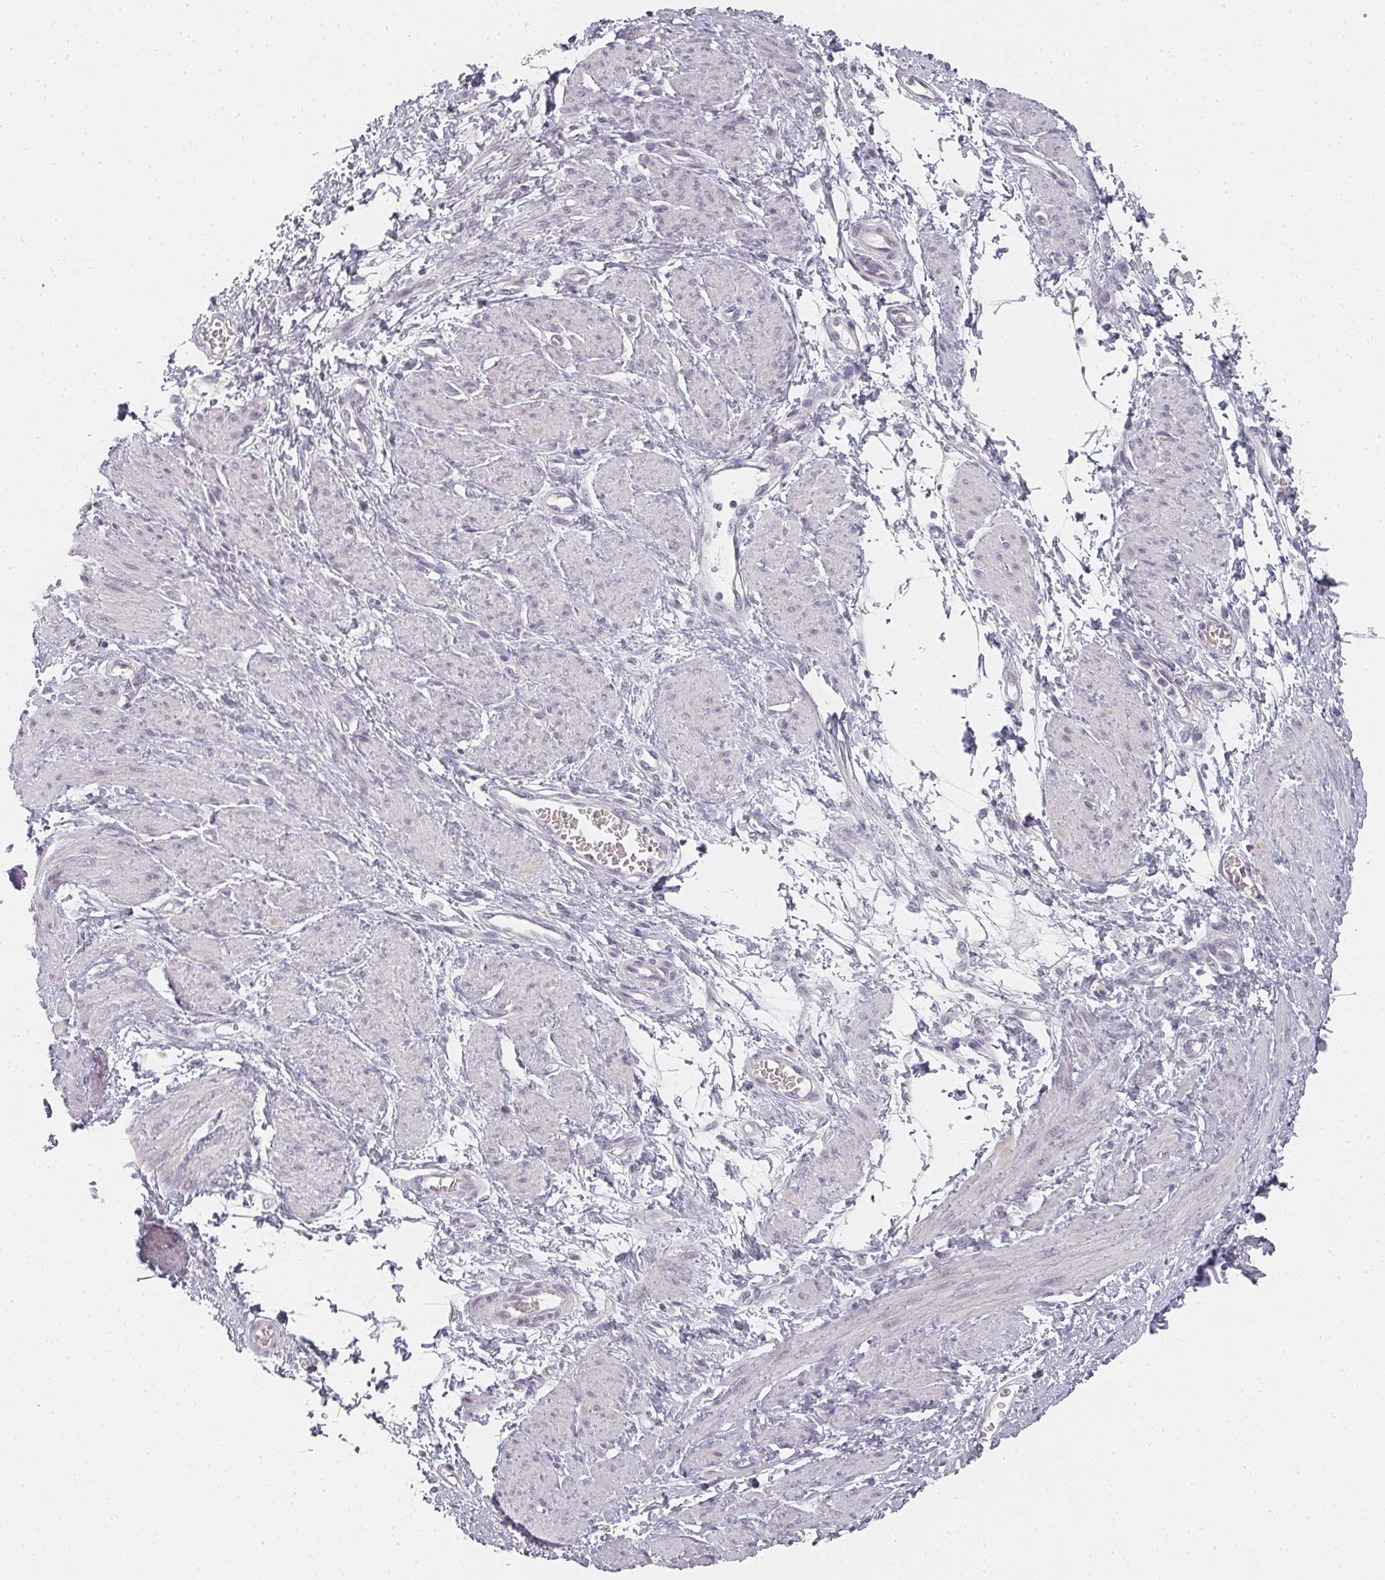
{"staining": {"intensity": "negative", "quantity": "none", "location": "none"}, "tissue": "smooth muscle", "cell_type": "Smooth muscle cells", "image_type": "normal", "snomed": [{"axis": "morphology", "description": "Normal tissue, NOS"}, {"axis": "topography", "description": "Smooth muscle"}, {"axis": "topography", "description": "Uterus"}], "caption": "DAB immunohistochemical staining of unremarkable smooth muscle exhibits no significant staining in smooth muscle cells. (DAB immunohistochemistry (IHC) visualized using brightfield microscopy, high magnification).", "gene": "SHISA2", "patient": {"sex": "female", "age": 39}}